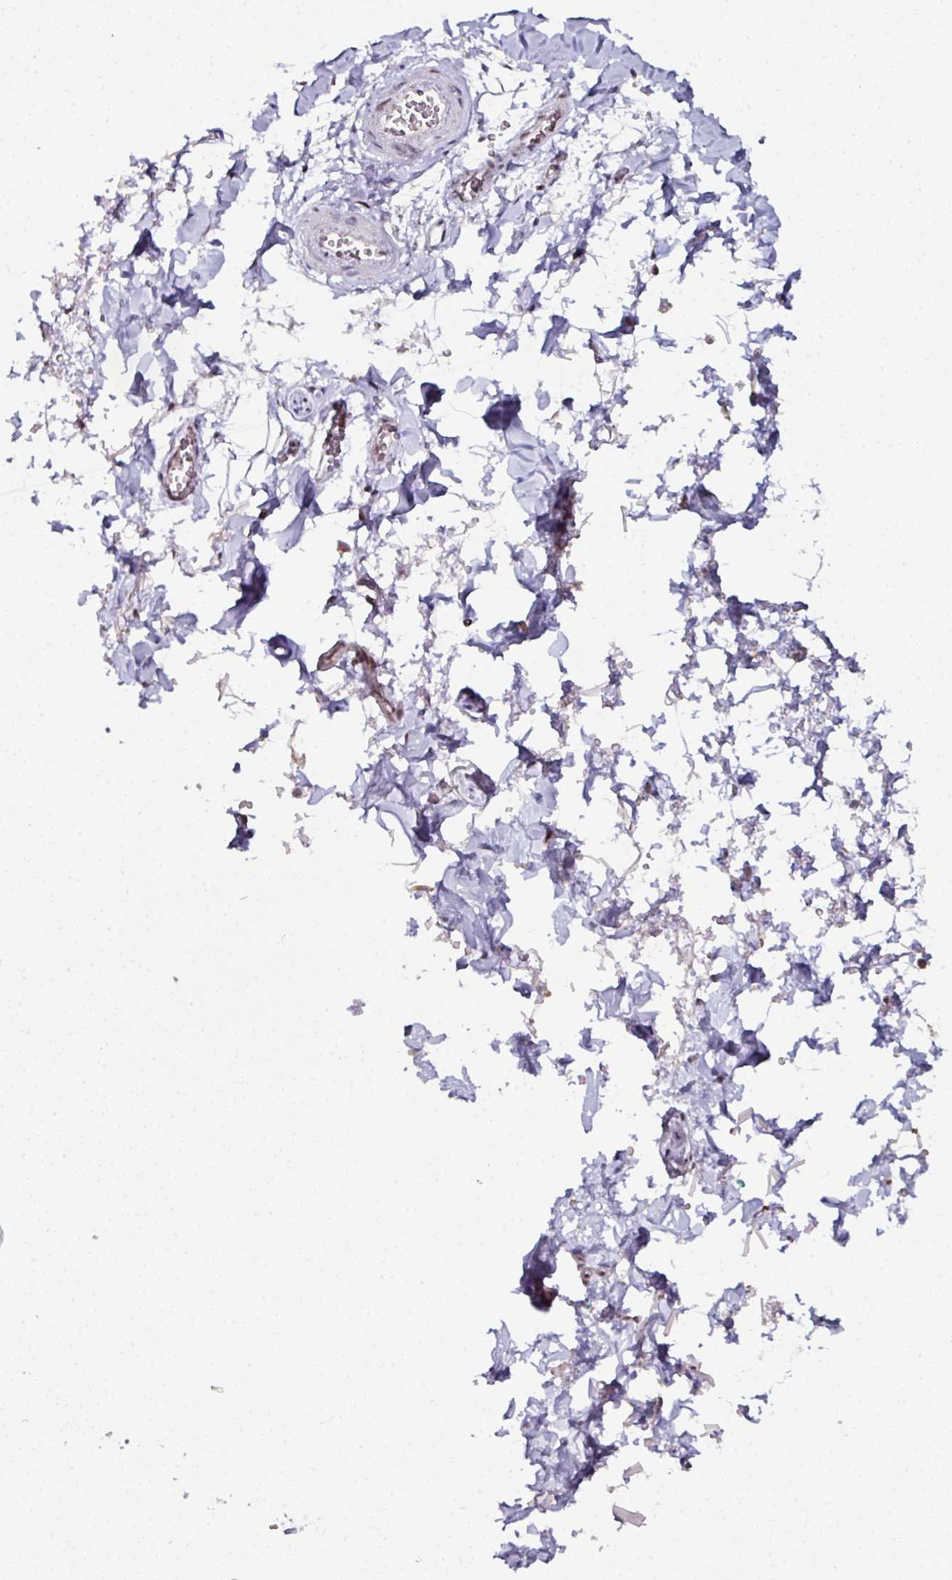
{"staining": {"intensity": "negative", "quantity": "none", "location": "none"}, "tissue": "adipose tissue", "cell_type": "Adipocytes", "image_type": "normal", "snomed": [{"axis": "morphology", "description": "Normal tissue, NOS"}, {"axis": "topography", "description": "Vulva"}, {"axis": "topography", "description": "Vagina"}, {"axis": "topography", "description": "Peripheral nerve tissue"}], "caption": "DAB (3,3'-diaminobenzidine) immunohistochemical staining of unremarkable human adipose tissue exhibits no significant positivity in adipocytes.", "gene": "APOLD1", "patient": {"sex": "female", "age": 66}}